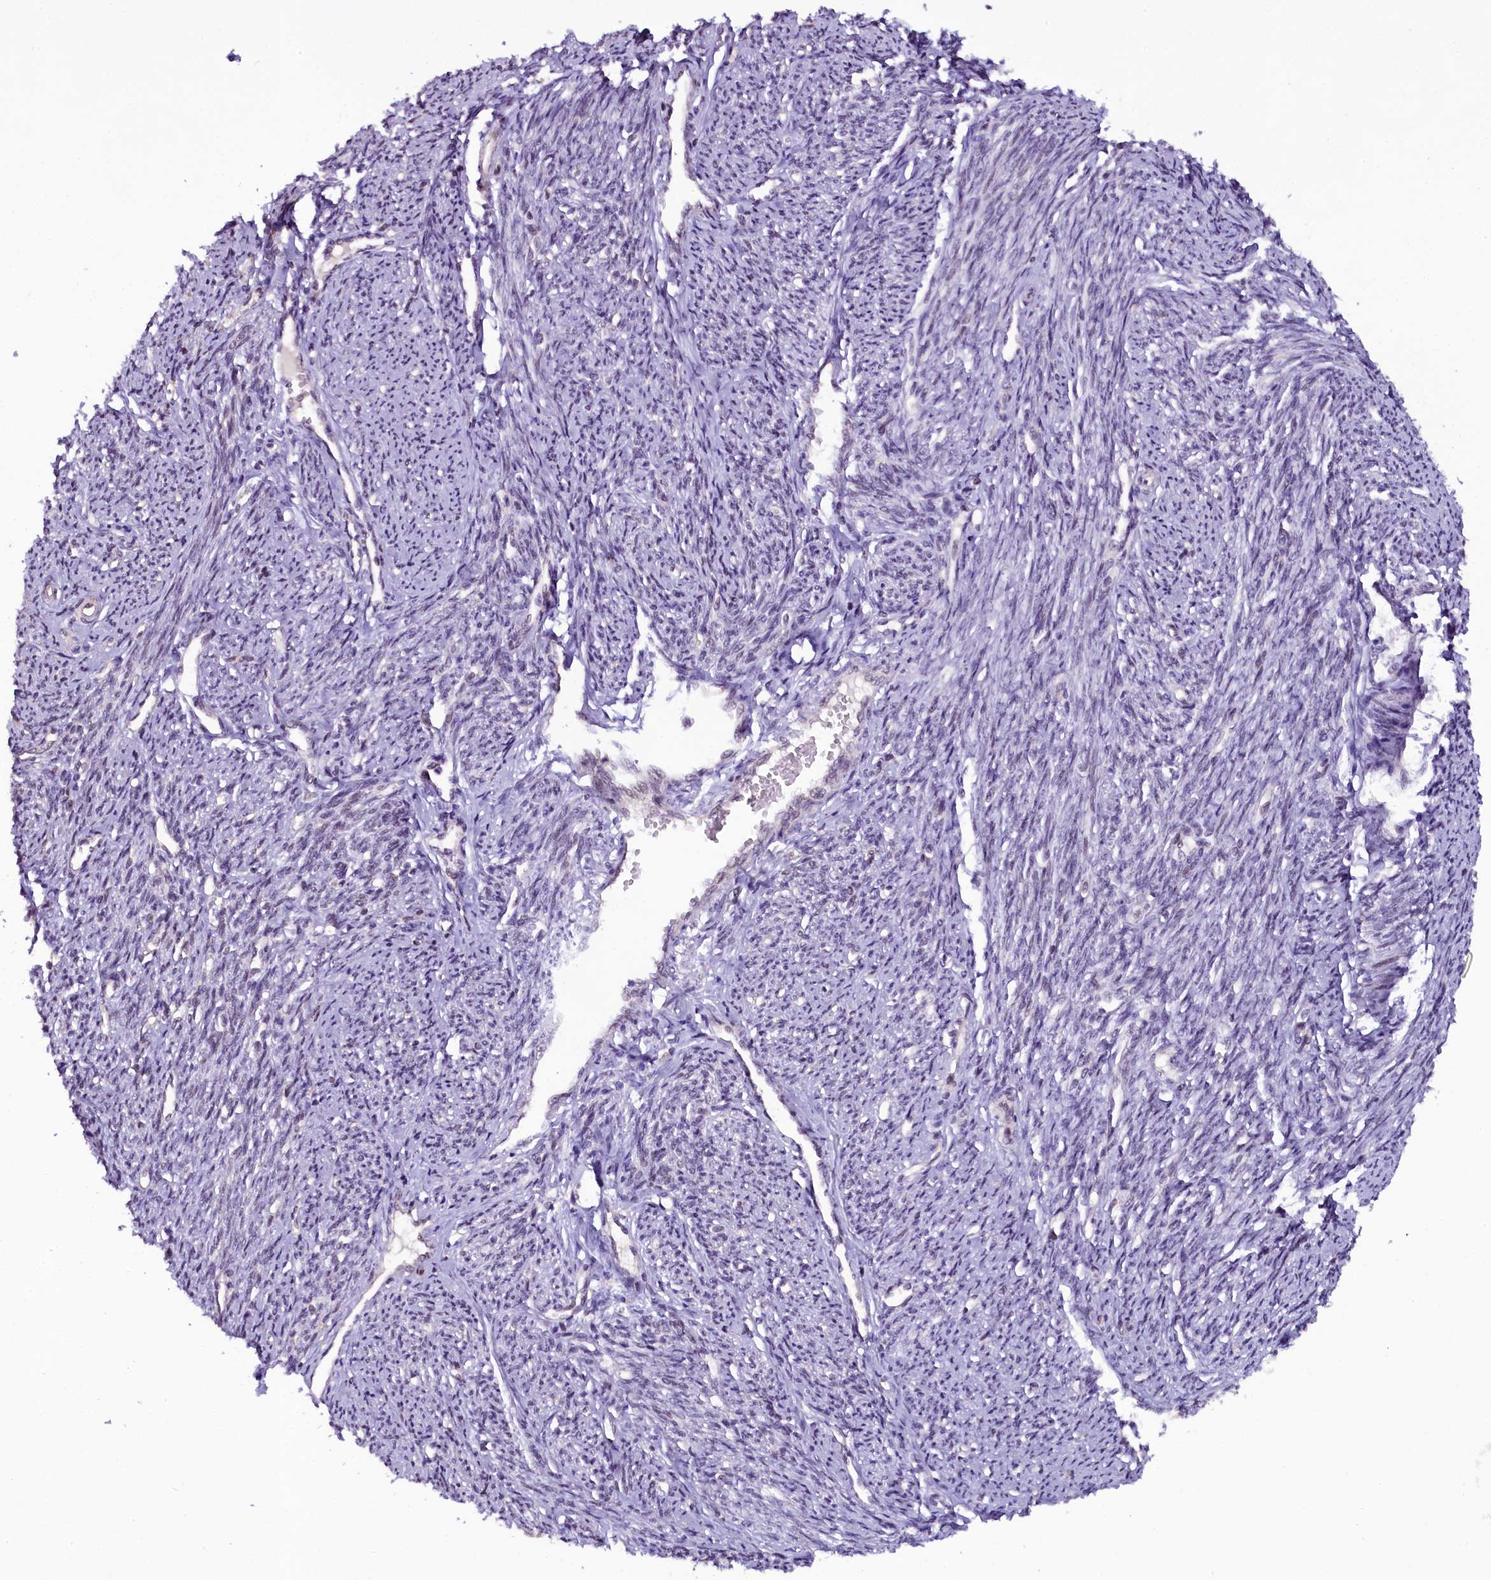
{"staining": {"intensity": "weak", "quantity": "25%-75%", "location": "nuclear"}, "tissue": "smooth muscle", "cell_type": "Smooth muscle cells", "image_type": "normal", "snomed": [{"axis": "morphology", "description": "Normal tissue, NOS"}, {"axis": "topography", "description": "Smooth muscle"}, {"axis": "topography", "description": "Uterus"}], "caption": "Immunohistochemistry (IHC) histopathology image of unremarkable smooth muscle: smooth muscle stained using immunohistochemistry shows low levels of weak protein expression localized specifically in the nuclear of smooth muscle cells, appearing as a nuclear brown color.", "gene": "RPUSD2", "patient": {"sex": "female", "age": 59}}